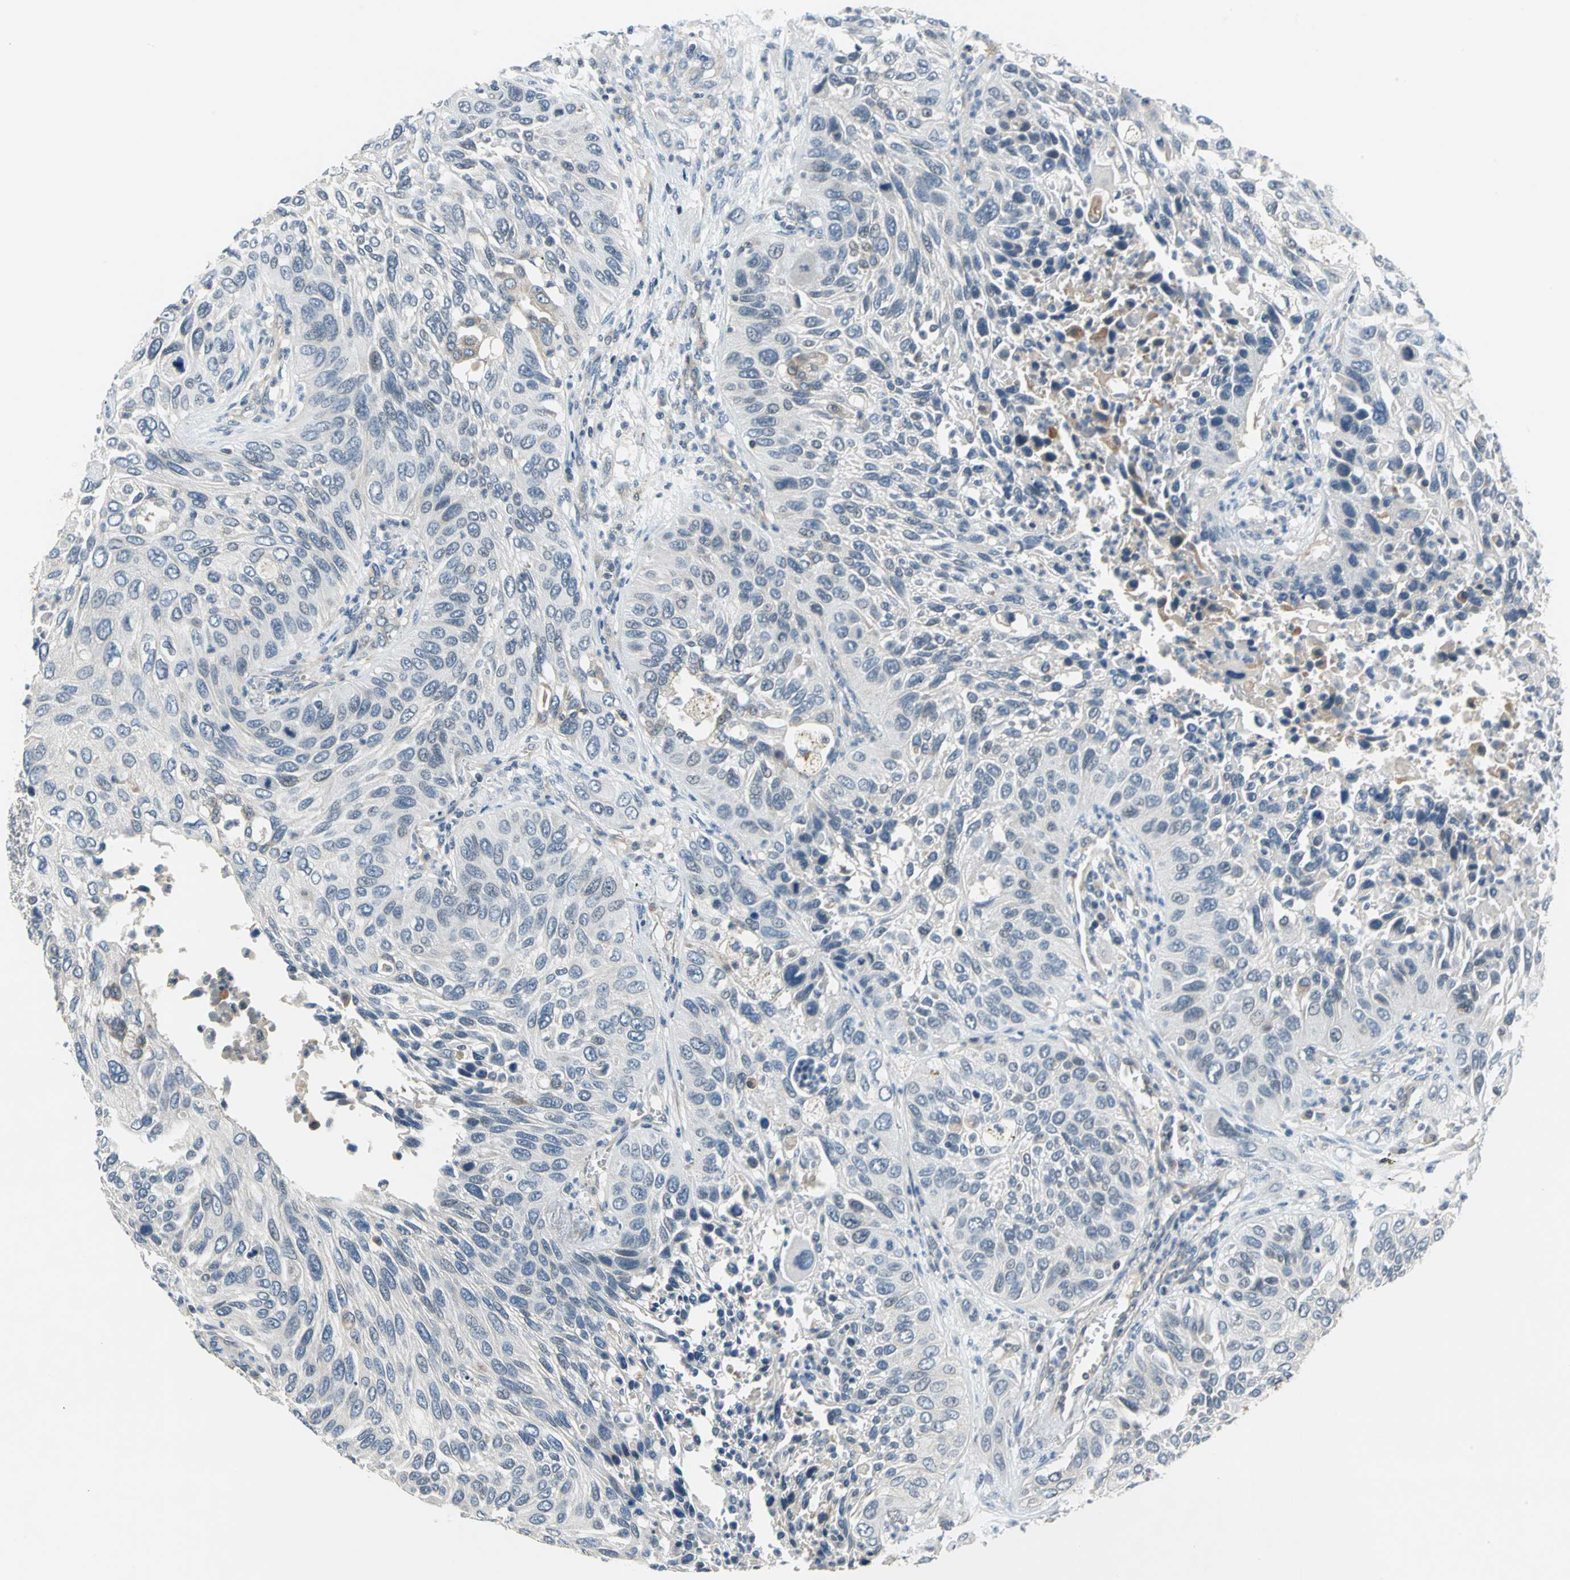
{"staining": {"intensity": "negative", "quantity": "none", "location": "none"}, "tissue": "lung cancer", "cell_type": "Tumor cells", "image_type": "cancer", "snomed": [{"axis": "morphology", "description": "Squamous cell carcinoma, NOS"}, {"axis": "topography", "description": "Lung"}], "caption": "Lung cancer stained for a protein using IHC exhibits no staining tumor cells.", "gene": "TRAK1", "patient": {"sex": "female", "age": 76}}